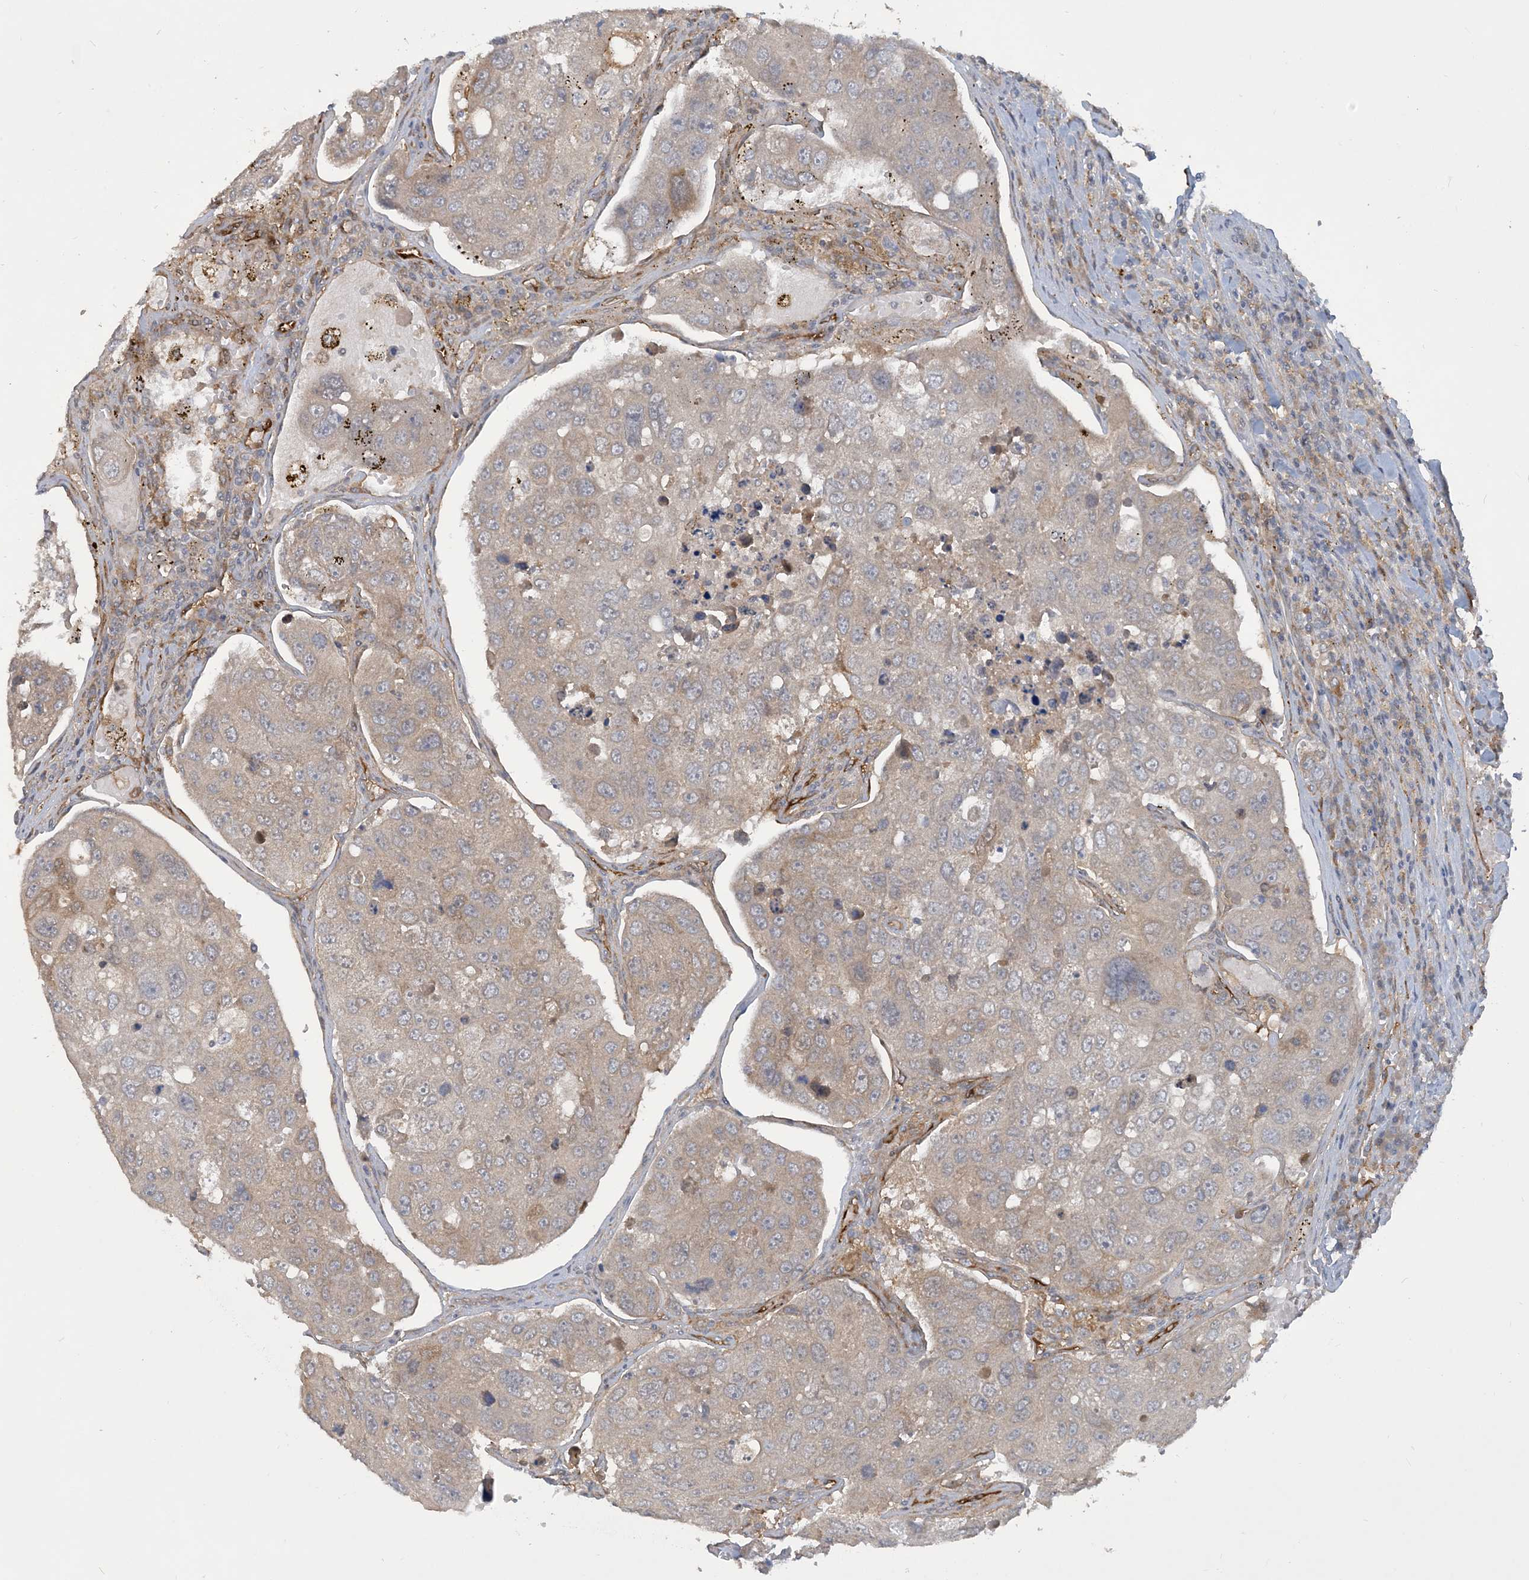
{"staining": {"intensity": "weak", "quantity": "<25%", "location": "cytoplasmic/membranous"}, "tissue": "urothelial cancer", "cell_type": "Tumor cells", "image_type": "cancer", "snomed": [{"axis": "morphology", "description": "Urothelial carcinoma, High grade"}, {"axis": "topography", "description": "Lymph node"}, {"axis": "topography", "description": "Urinary bladder"}], "caption": "A high-resolution photomicrograph shows IHC staining of urothelial cancer, which shows no significant staining in tumor cells.", "gene": "CDS1", "patient": {"sex": "male", "age": 51}}